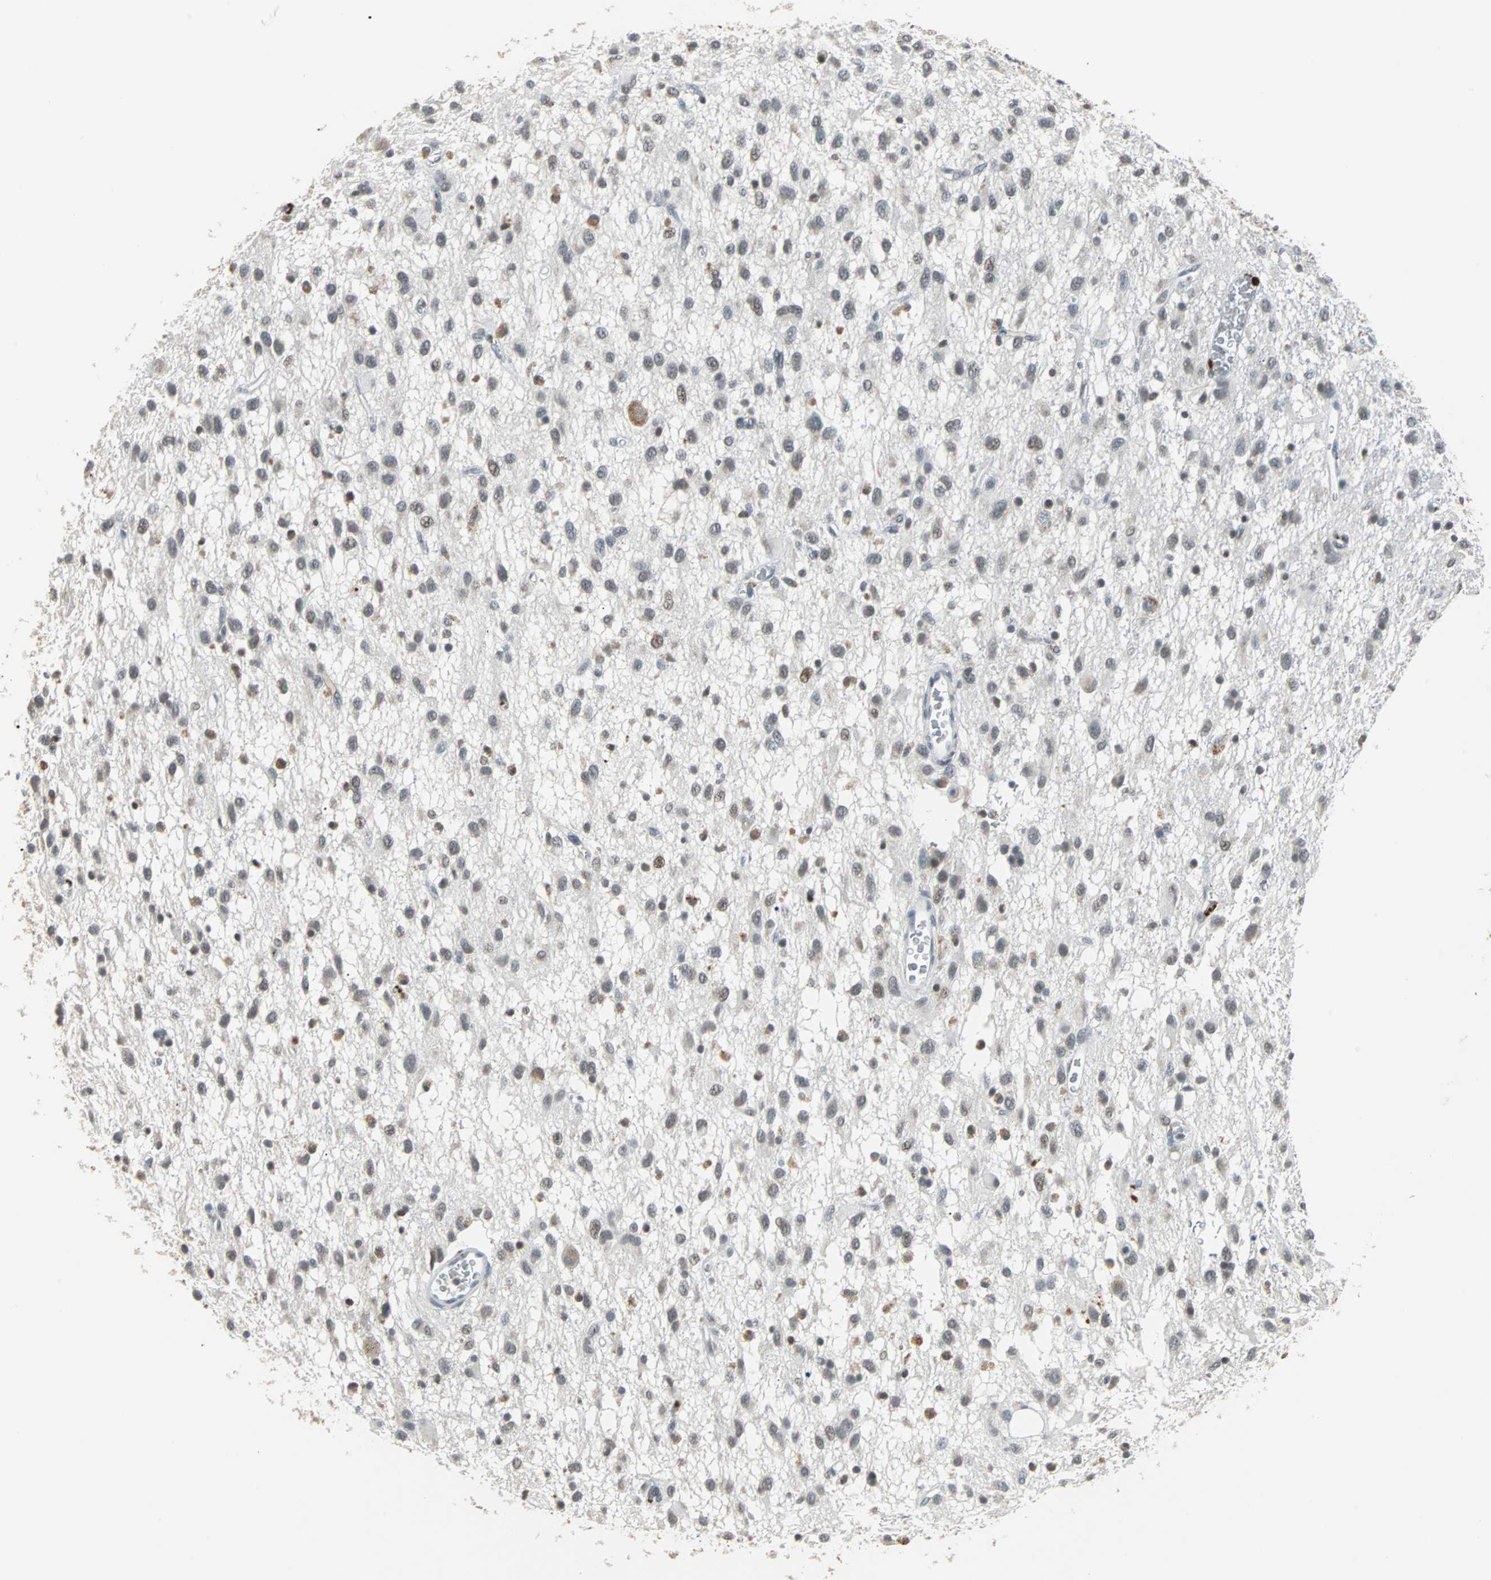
{"staining": {"intensity": "moderate", "quantity": "<25%", "location": "nuclear"}, "tissue": "glioma", "cell_type": "Tumor cells", "image_type": "cancer", "snomed": [{"axis": "morphology", "description": "Glioma, malignant, Low grade"}, {"axis": "topography", "description": "Brain"}], "caption": "Tumor cells display low levels of moderate nuclear staining in approximately <25% of cells in human malignant glioma (low-grade). The staining was performed using DAB (3,3'-diaminobenzidine), with brown indicating positive protein expression. Nuclei are stained blue with hematoxylin.", "gene": "HLX", "patient": {"sex": "male", "age": 77}}